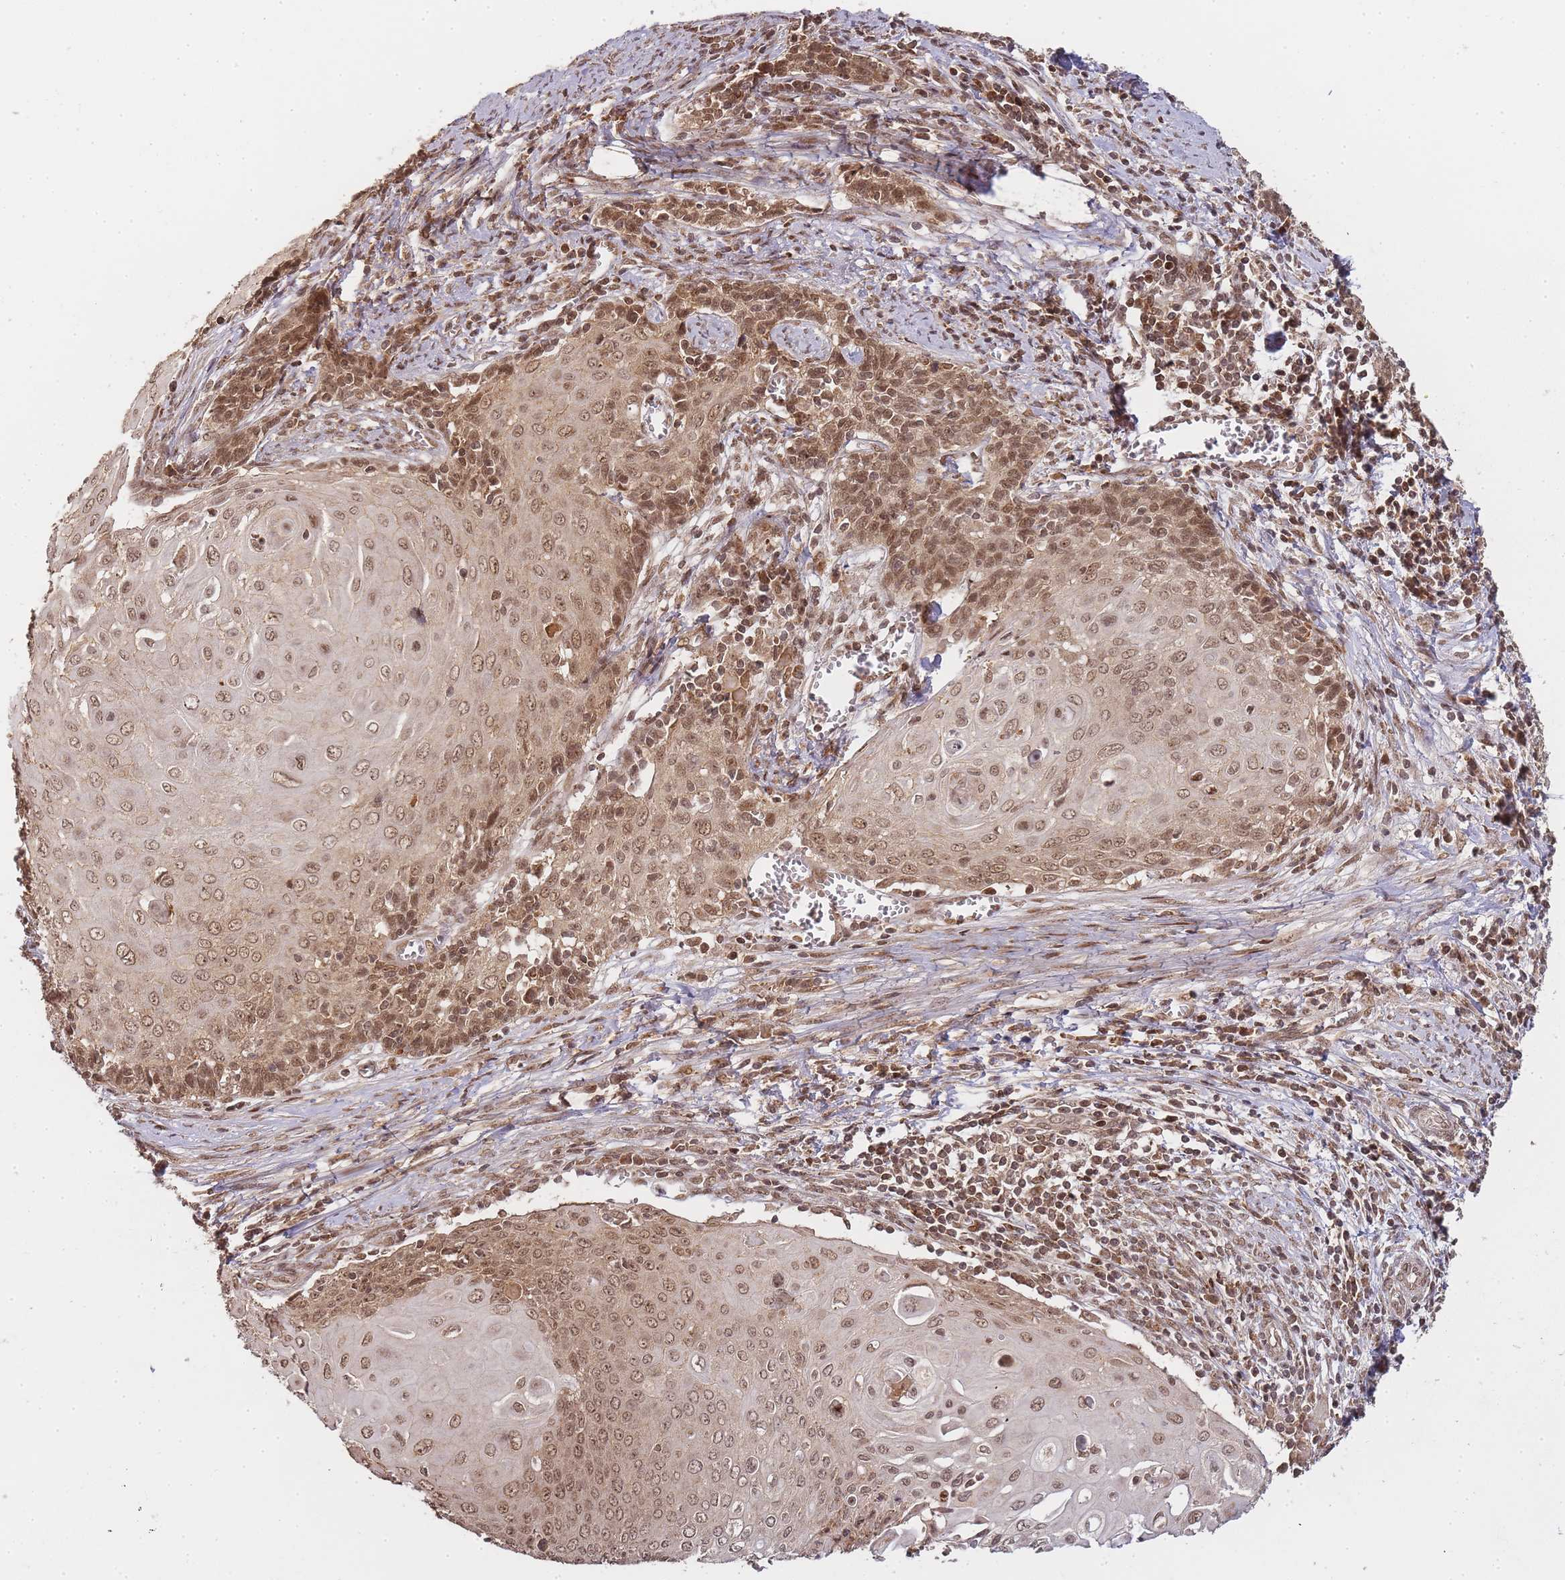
{"staining": {"intensity": "moderate", "quantity": ">75%", "location": "nuclear"}, "tissue": "cervical cancer", "cell_type": "Tumor cells", "image_type": "cancer", "snomed": [{"axis": "morphology", "description": "Squamous cell carcinoma, NOS"}, {"axis": "topography", "description": "Cervix"}], "caption": "Protein analysis of cervical cancer (squamous cell carcinoma) tissue demonstrates moderate nuclear expression in approximately >75% of tumor cells. (Stains: DAB (3,3'-diaminobenzidine) in brown, nuclei in blue, Microscopy: brightfield microscopy at high magnification).", "gene": "ZNF497", "patient": {"sex": "female", "age": 39}}